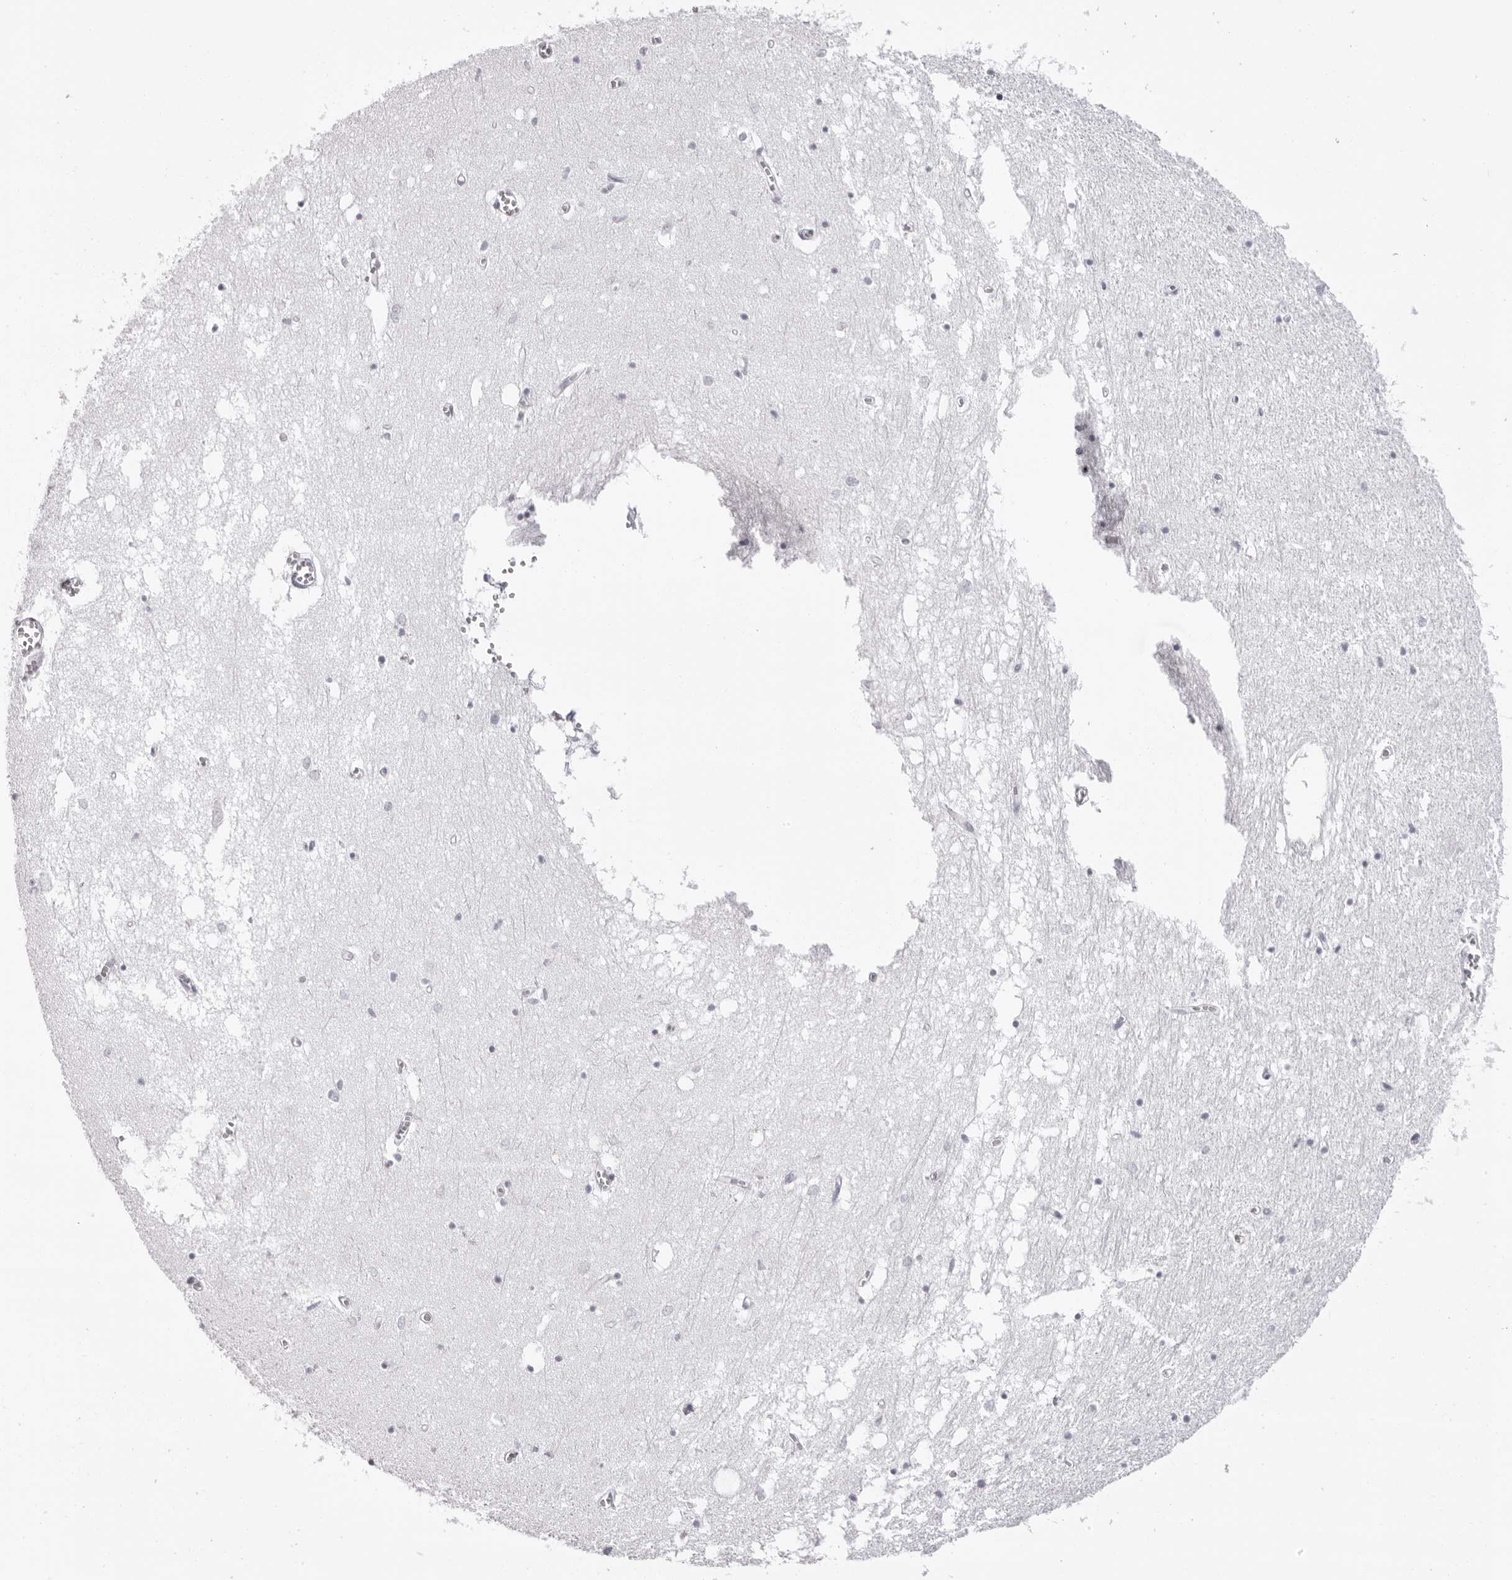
{"staining": {"intensity": "negative", "quantity": "none", "location": "none"}, "tissue": "hippocampus", "cell_type": "Glial cells", "image_type": "normal", "snomed": [{"axis": "morphology", "description": "Normal tissue, NOS"}, {"axis": "topography", "description": "Hippocampus"}], "caption": "Photomicrograph shows no significant protein positivity in glial cells of unremarkable hippocampus.", "gene": "MAFK", "patient": {"sex": "male", "age": 70}}